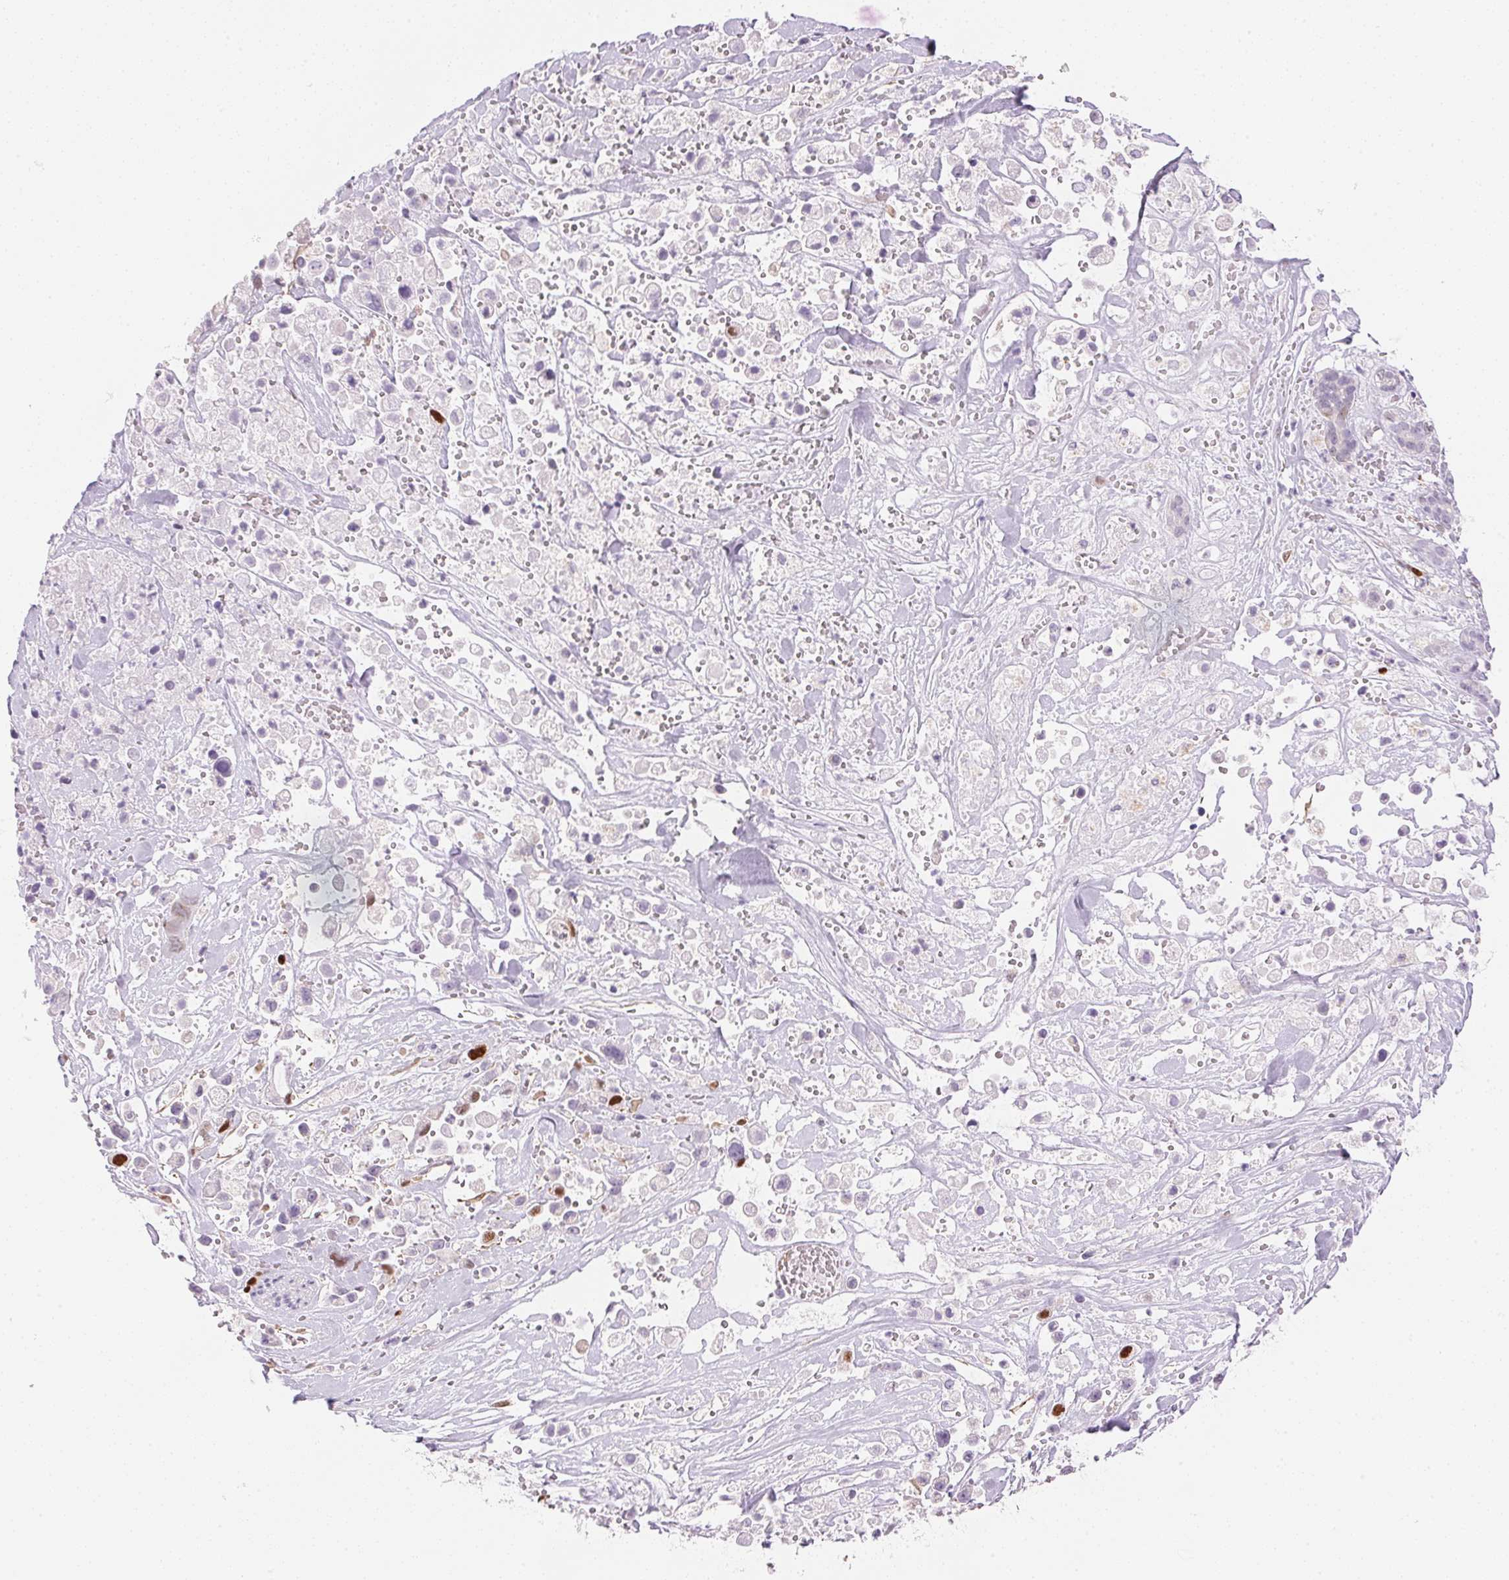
{"staining": {"intensity": "strong", "quantity": "<25%", "location": "nuclear"}, "tissue": "pancreatic cancer", "cell_type": "Tumor cells", "image_type": "cancer", "snomed": [{"axis": "morphology", "description": "Adenocarcinoma, NOS"}, {"axis": "topography", "description": "Pancreas"}], "caption": "This histopathology image reveals immunohistochemistry staining of pancreatic cancer (adenocarcinoma), with medium strong nuclear expression in approximately <25% of tumor cells.", "gene": "SMTN", "patient": {"sex": "male", "age": 44}}